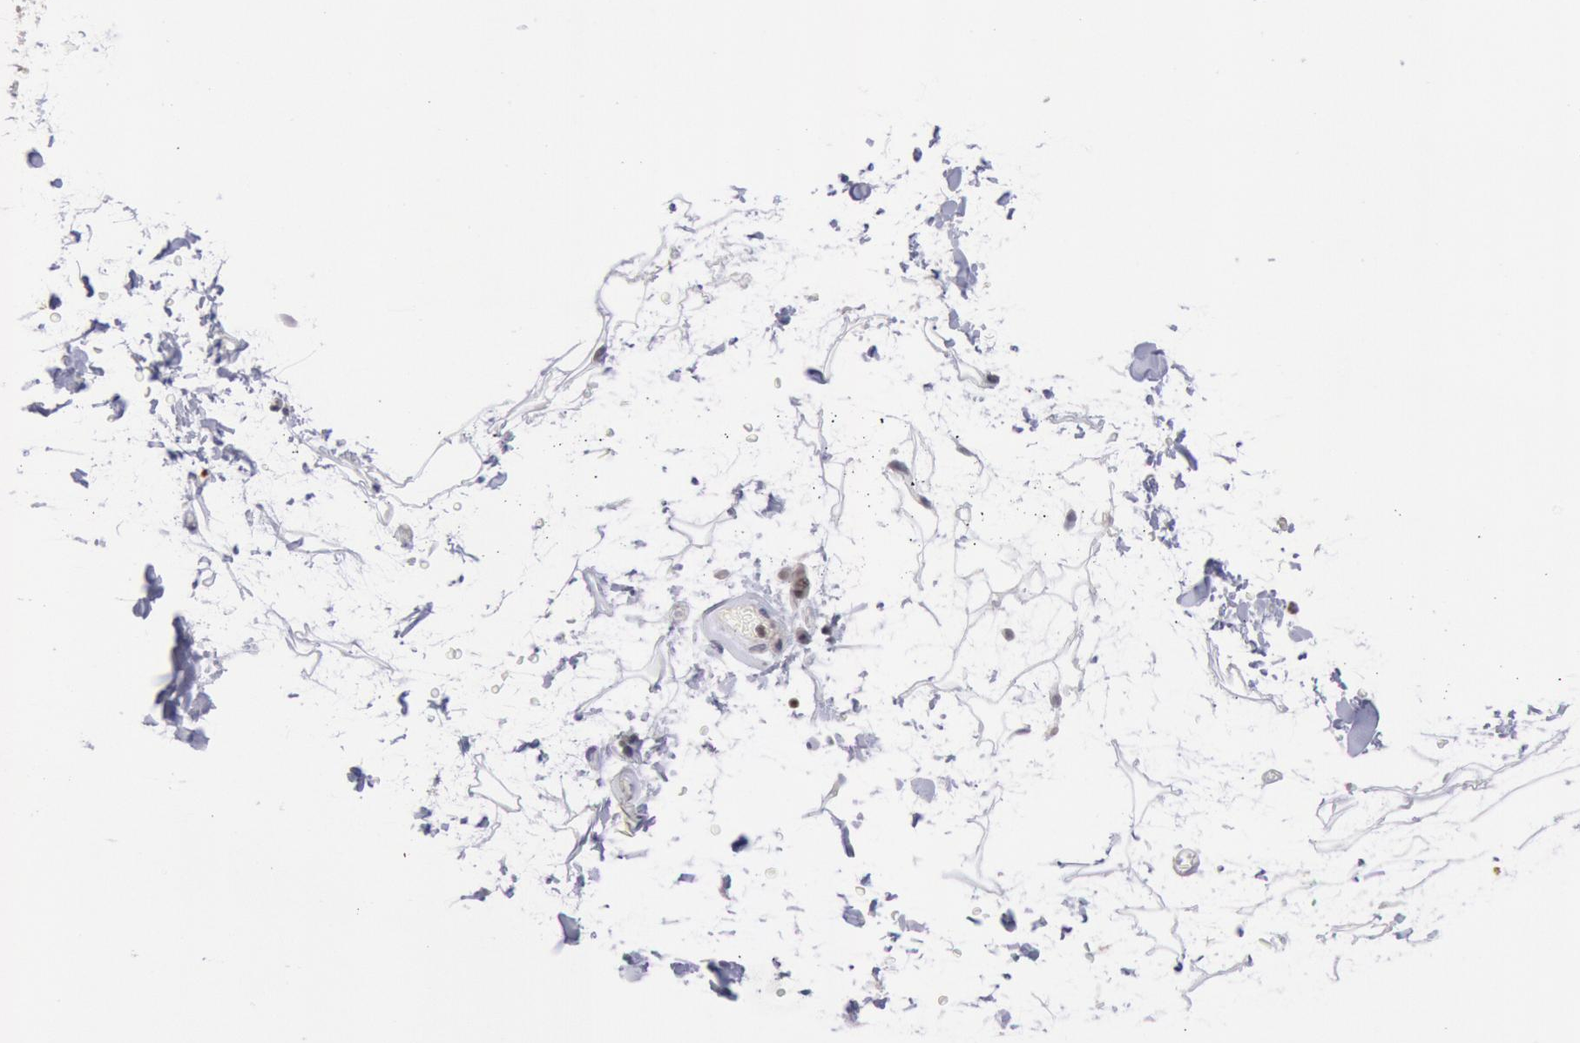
{"staining": {"intensity": "moderate", "quantity": ">75%", "location": "nuclear"}, "tissue": "adipose tissue", "cell_type": "Adipocytes", "image_type": "normal", "snomed": [{"axis": "morphology", "description": "Normal tissue, NOS"}, {"axis": "topography", "description": "Soft tissue"}], "caption": "Immunohistochemical staining of benign adipose tissue exhibits moderate nuclear protein expression in approximately >75% of adipocytes.", "gene": "RPS6KA5", "patient": {"sex": "male", "age": 72}}